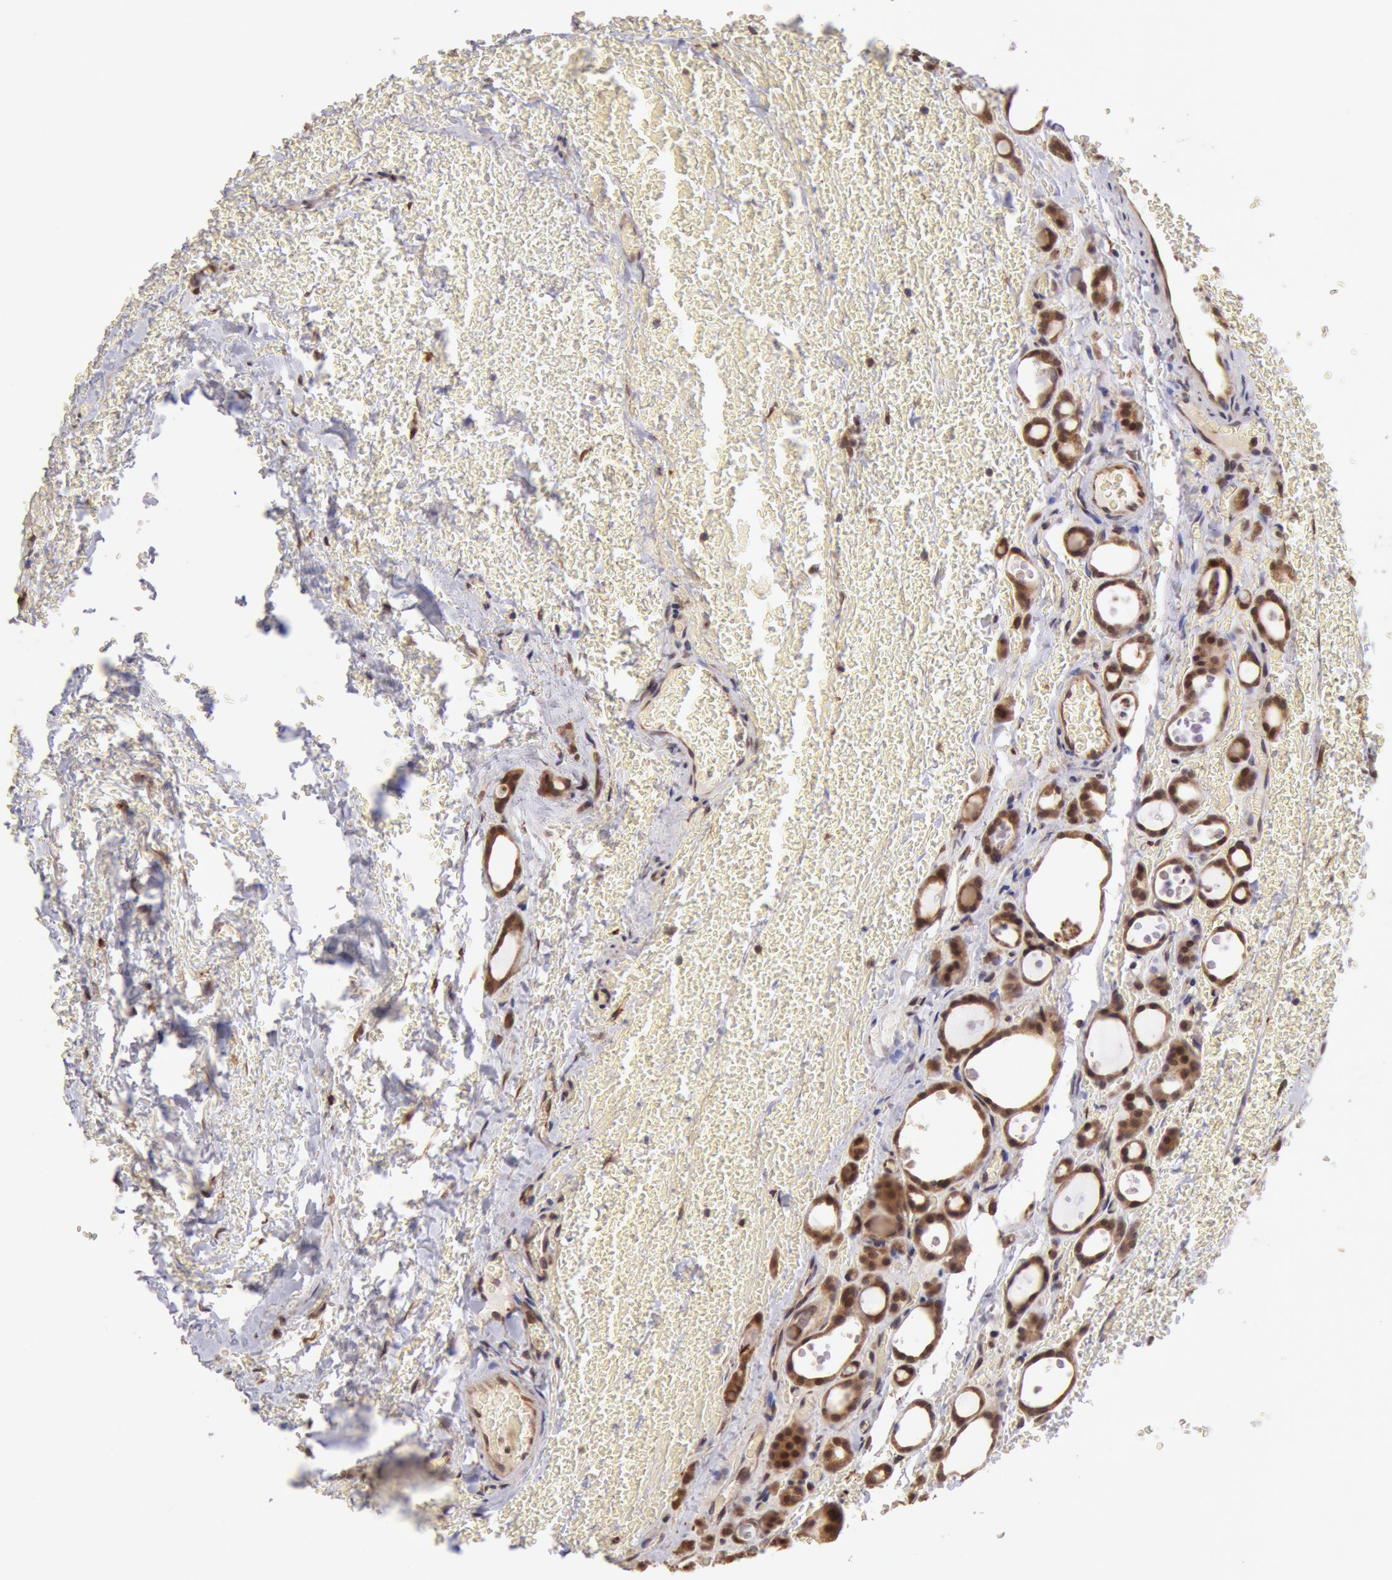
{"staining": {"intensity": "strong", "quantity": ">75%", "location": "cytoplasmic/membranous,nuclear"}, "tissue": "thyroid cancer", "cell_type": "Tumor cells", "image_type": "cancer", "snomed": [{"axis": "morphology", "description": "Follicular adenoma carcinoma, NOS"}, {"axis": "topography", "description": "Thyroid gland"}], "caption": "Tumor cells display strong cytoplasmic/membranous and nuclear staining in approximately >75% of cells in thyroid cancer (follicular adenoma carcinoma).", "gene": "COMT", "patient": {"sex": "female", "age": 71}}